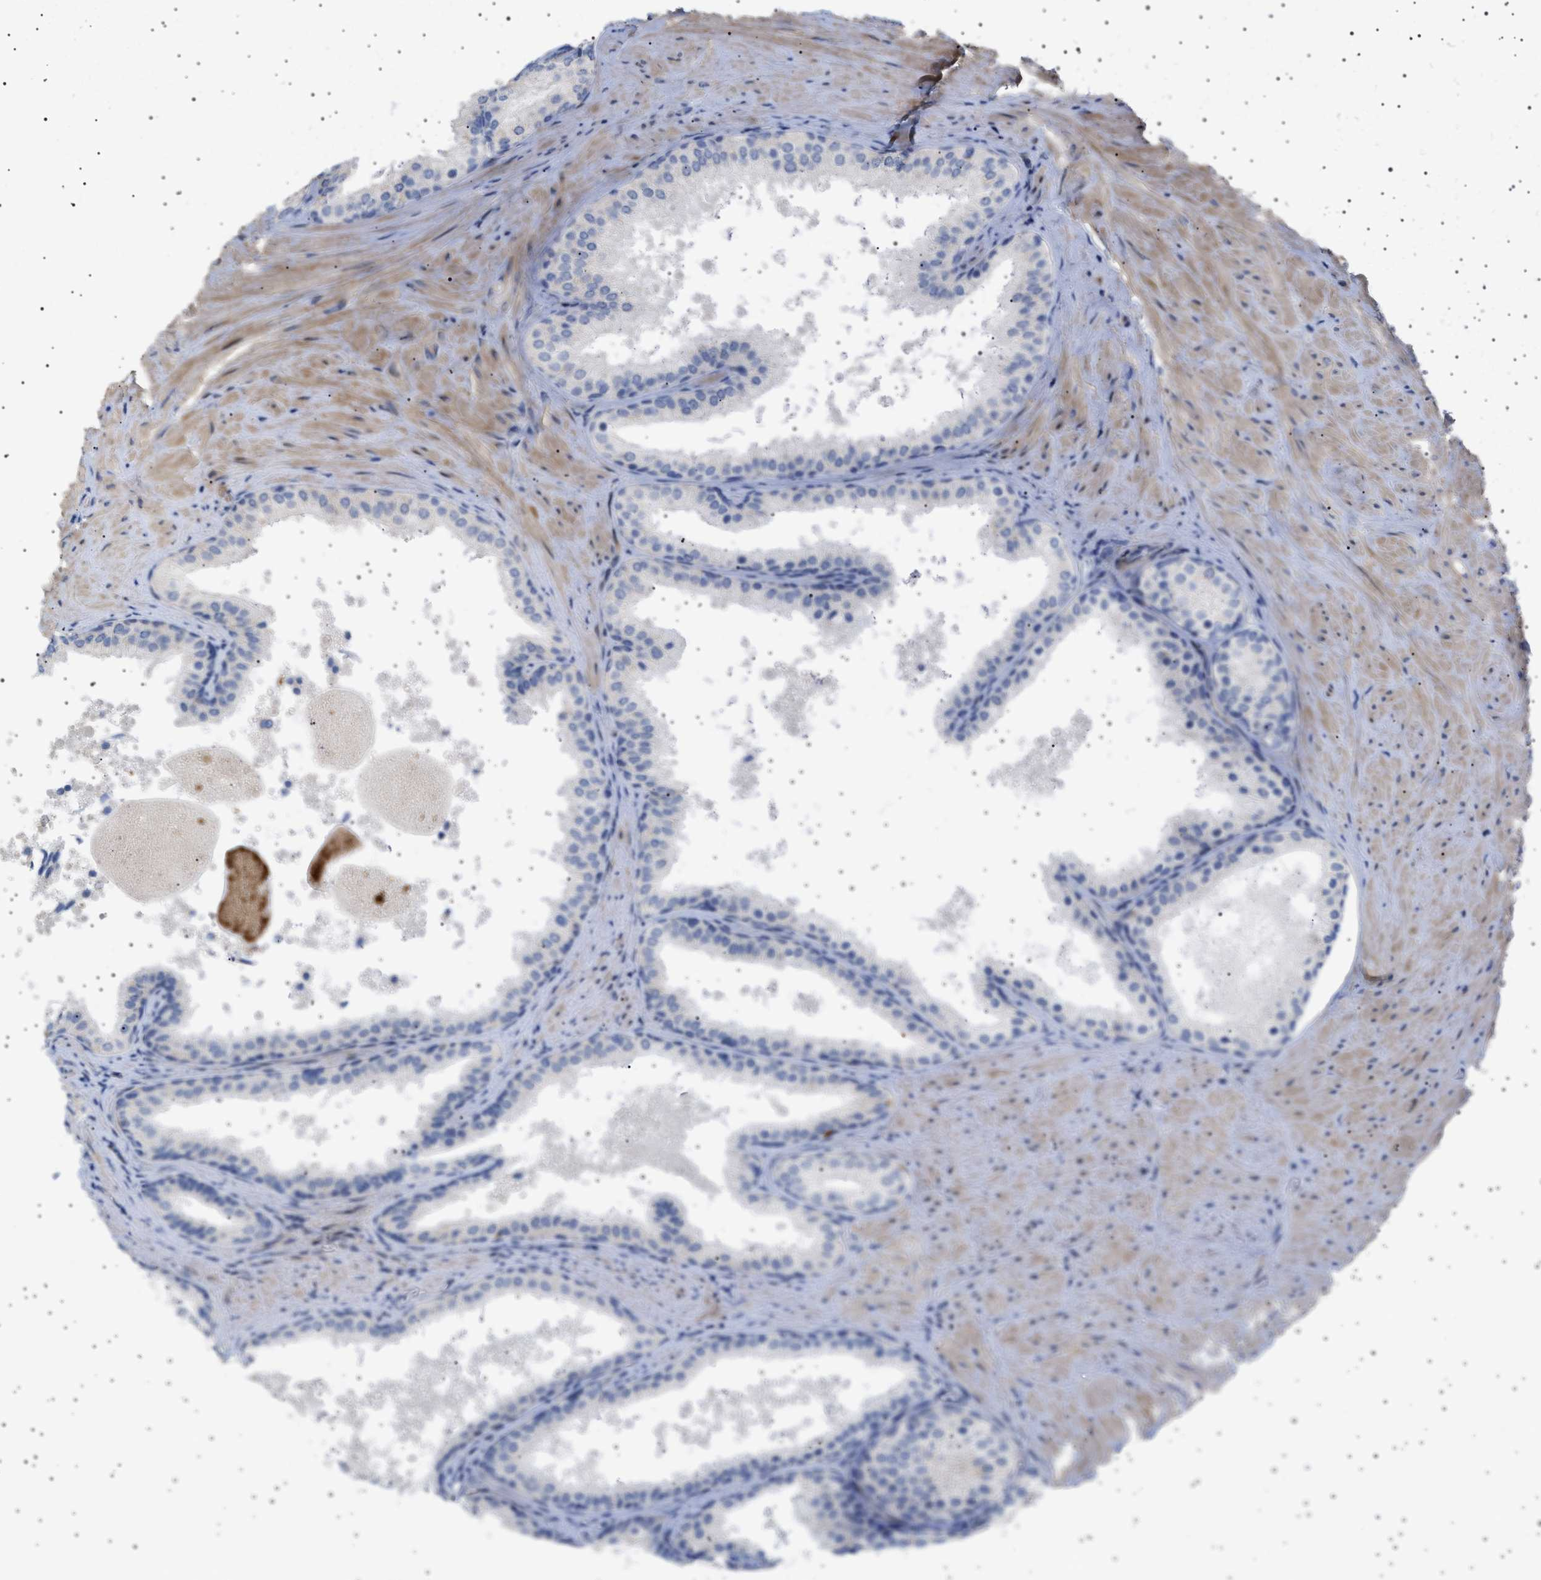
{"staining": {"intensity": "negative", "quantity": "none", "location": "none"}, "tissue": "prostate cancer", "cell_type": "Tumor cells", "image_type": "cancer", "snomed": [{"axis": "morphology", "description": "Adenocarcinoma, Low grade"}, {"axis": "topography", "description": "Prostate"}], "caption": "Tumor cells show no significant protein staining in prostate cancer (adenocarcinoma (low-grade)). (DAB IHC with hematoxylin counter stain).", "gene": "HTR1A", "patient": {"sex": "male", "age": 69}}